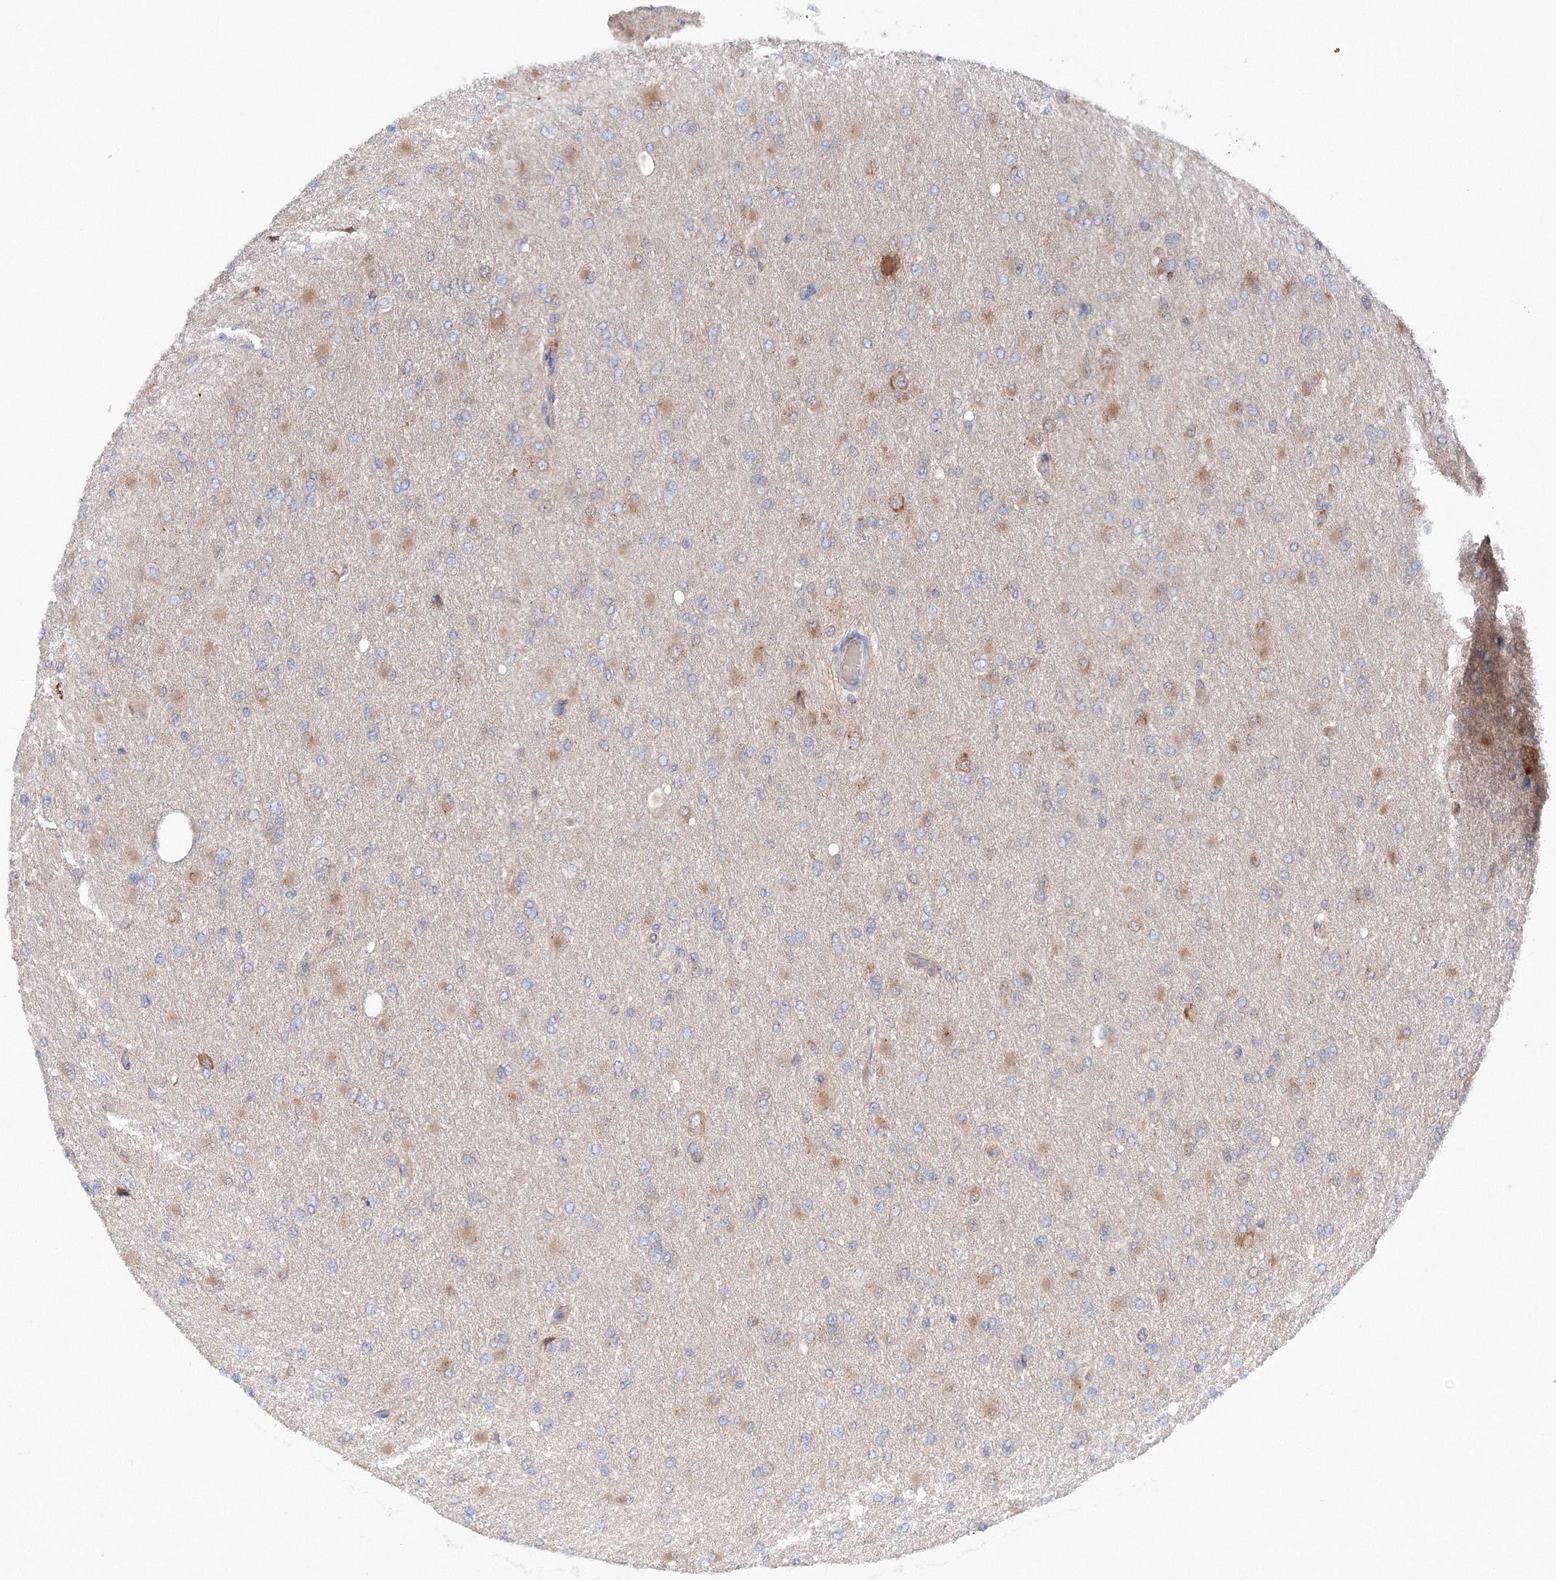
{"staining": {"intensity": "negative", "quantity": "none", "location": "none"}, "tissue": "glioma", "cell_type": "Tumor cells", "image_type": "cancer", "snomed": [{"axis": "morphology", "description": "Glioma, malignant, High grade"}, {"axis": "topography", "description": "Cerebral cortex"}], "caption": "High power microscopy photomicrograph of an immunohistochemistry (IHC) micrograph of high-grade glioma (malignant), revealing no significant positivity in tumor cells.", "gene": "DIS3L2", "patient": {"sex": "female", "age": 36}}